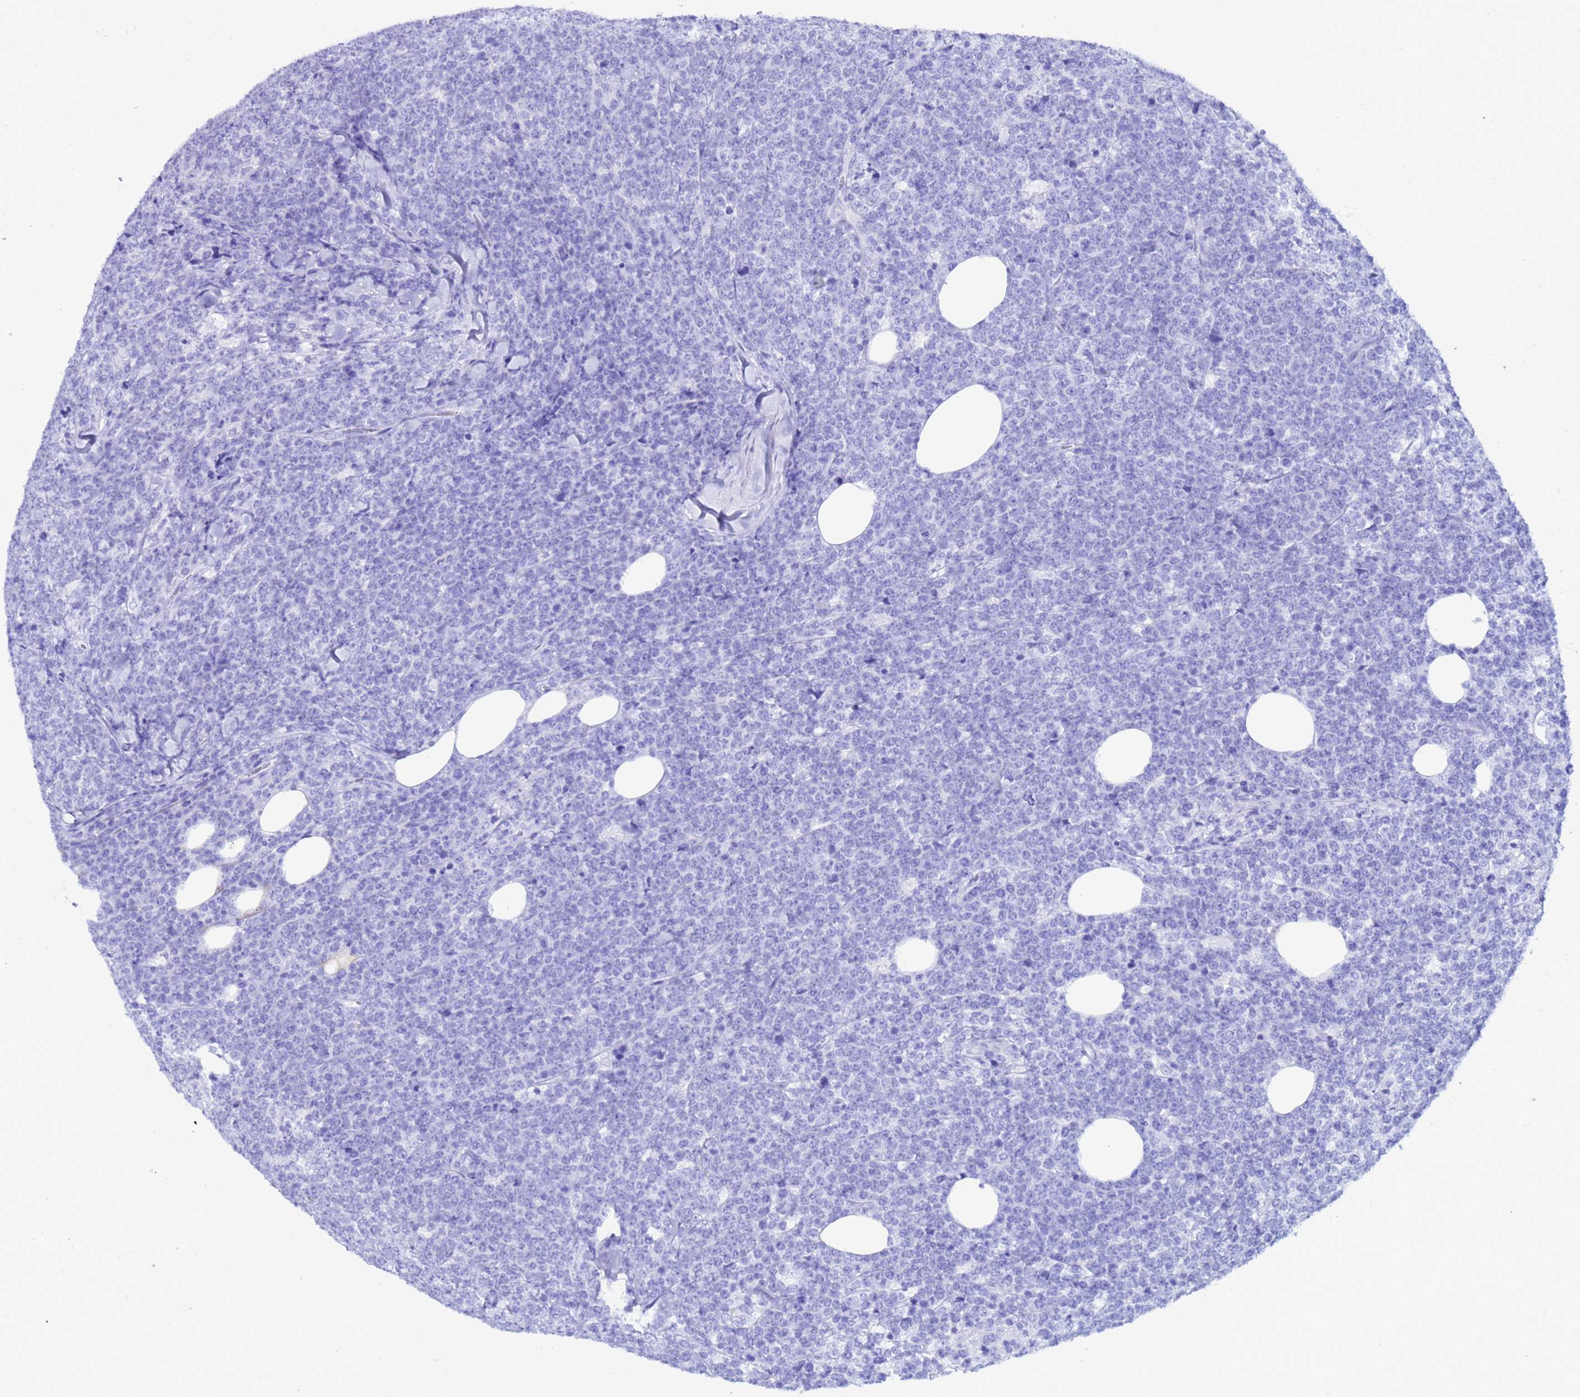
{"staining": {"intensity": "negative", "quantity": "none", "location": "none"}, "tissue": "lymphoma", "cell_type": "Tumor cells", "image_type": "cancer", "snomed": [{"axis": "morphology", "description": "Malignant lymphoma, non-Hodgkin's type, High grade"}, {"axis": "topography", "description": "Small intestine"}], "caption": "An image of human lymphoma is negative for staining in tumor cells.", "gene": "AKR1C2", "patient": {"sex": "male", "age": 8}}